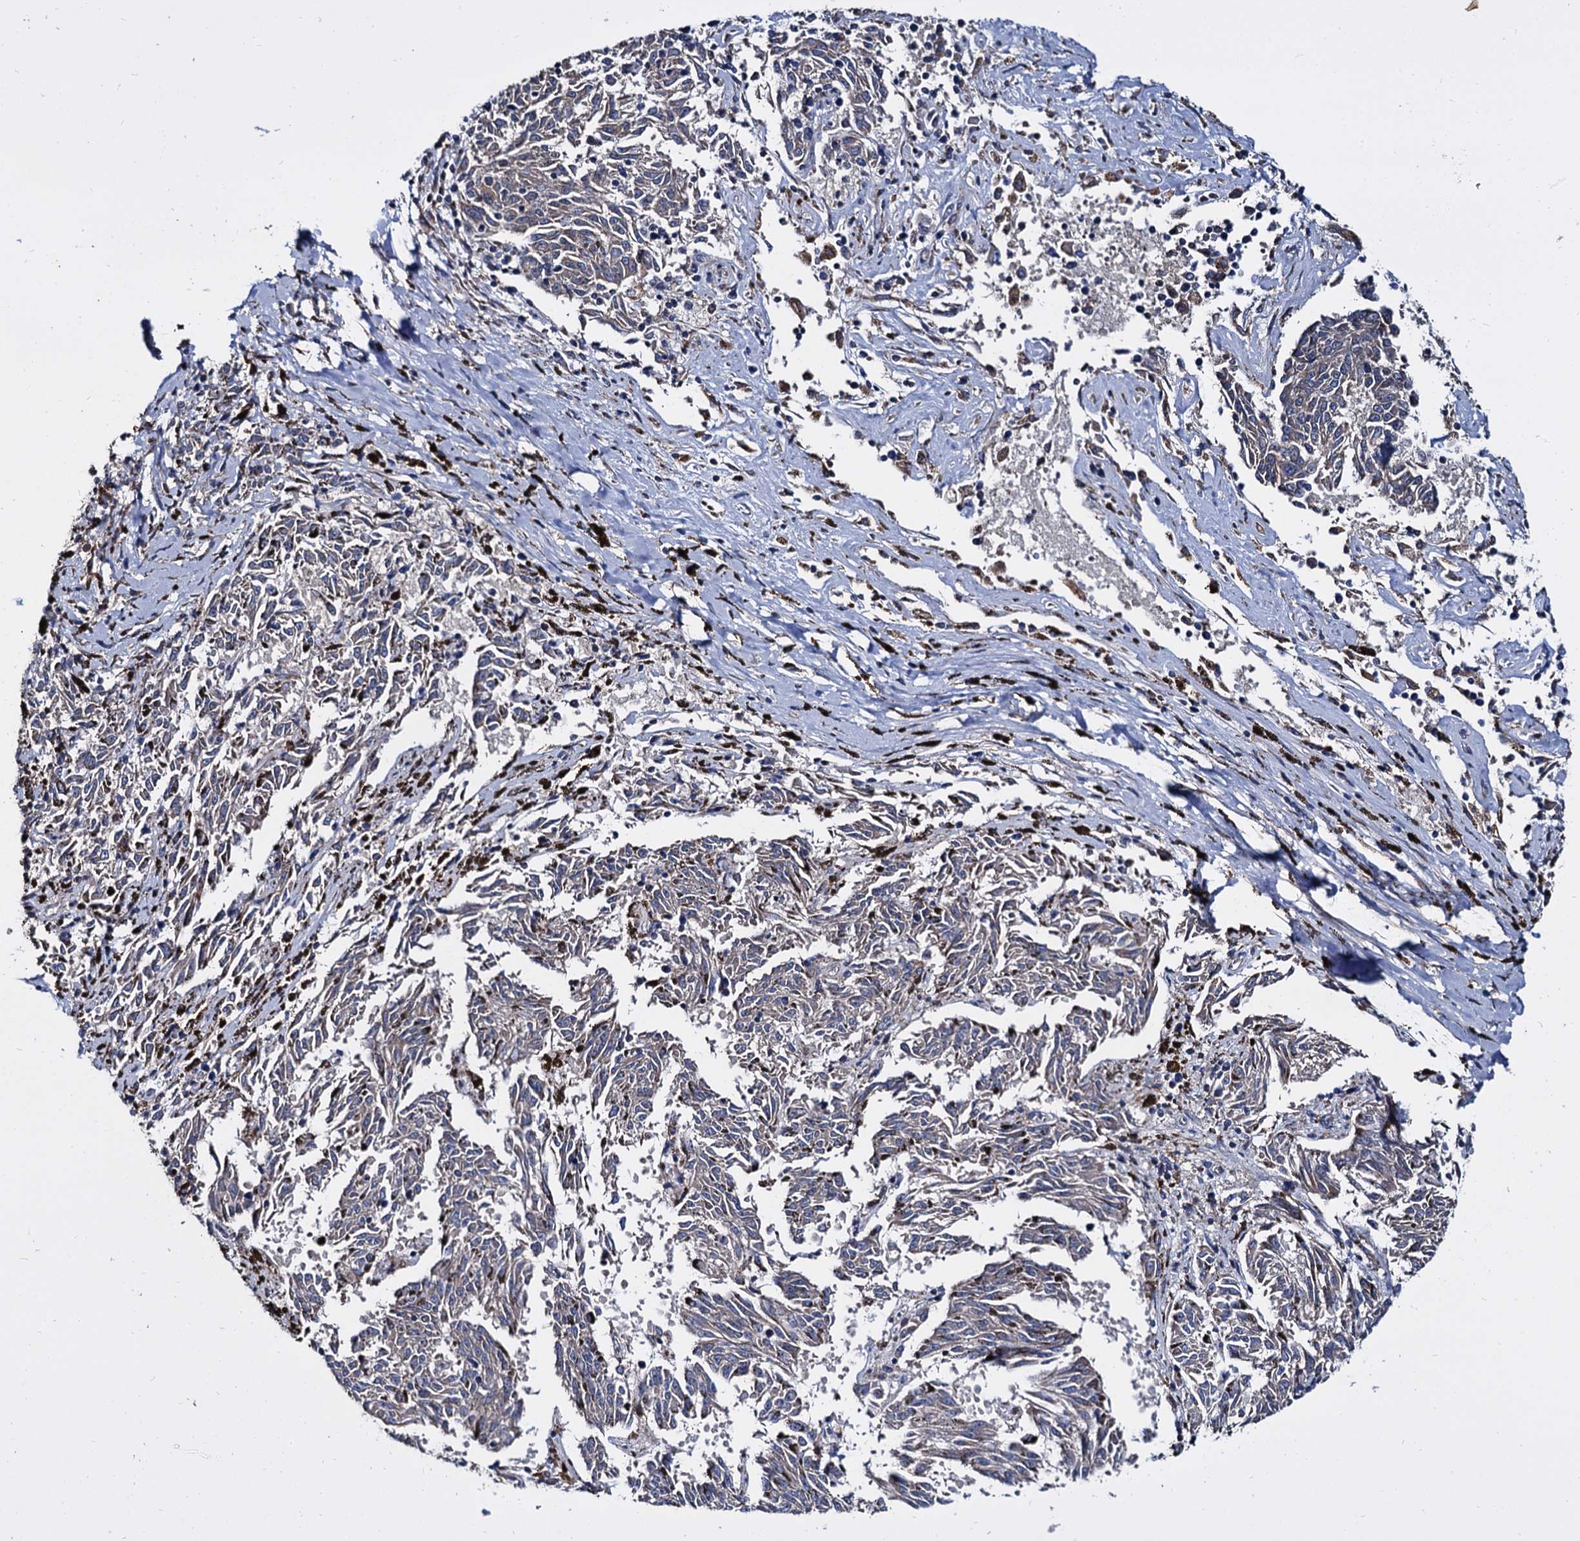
{"staining": {"intensity": "negative", "quantity": "none", "location": "none"}, "tissue": "melanoma", "cell_type": "Tumor cells", "image_type": "cancer", "snomed": [{"axis": "morphology", "description": "Malignant melanoma, NOS"}, {"axis": "topography", "description": "Skin"}], "caption": "DAB (3,3'-diaminobenzidine) immunohistochemical staining of malignant melanoma exhibits no significant staining in tumor cells.", "gene": "ANKRD13A", "patient": {"sex": "female", "age": 72}}